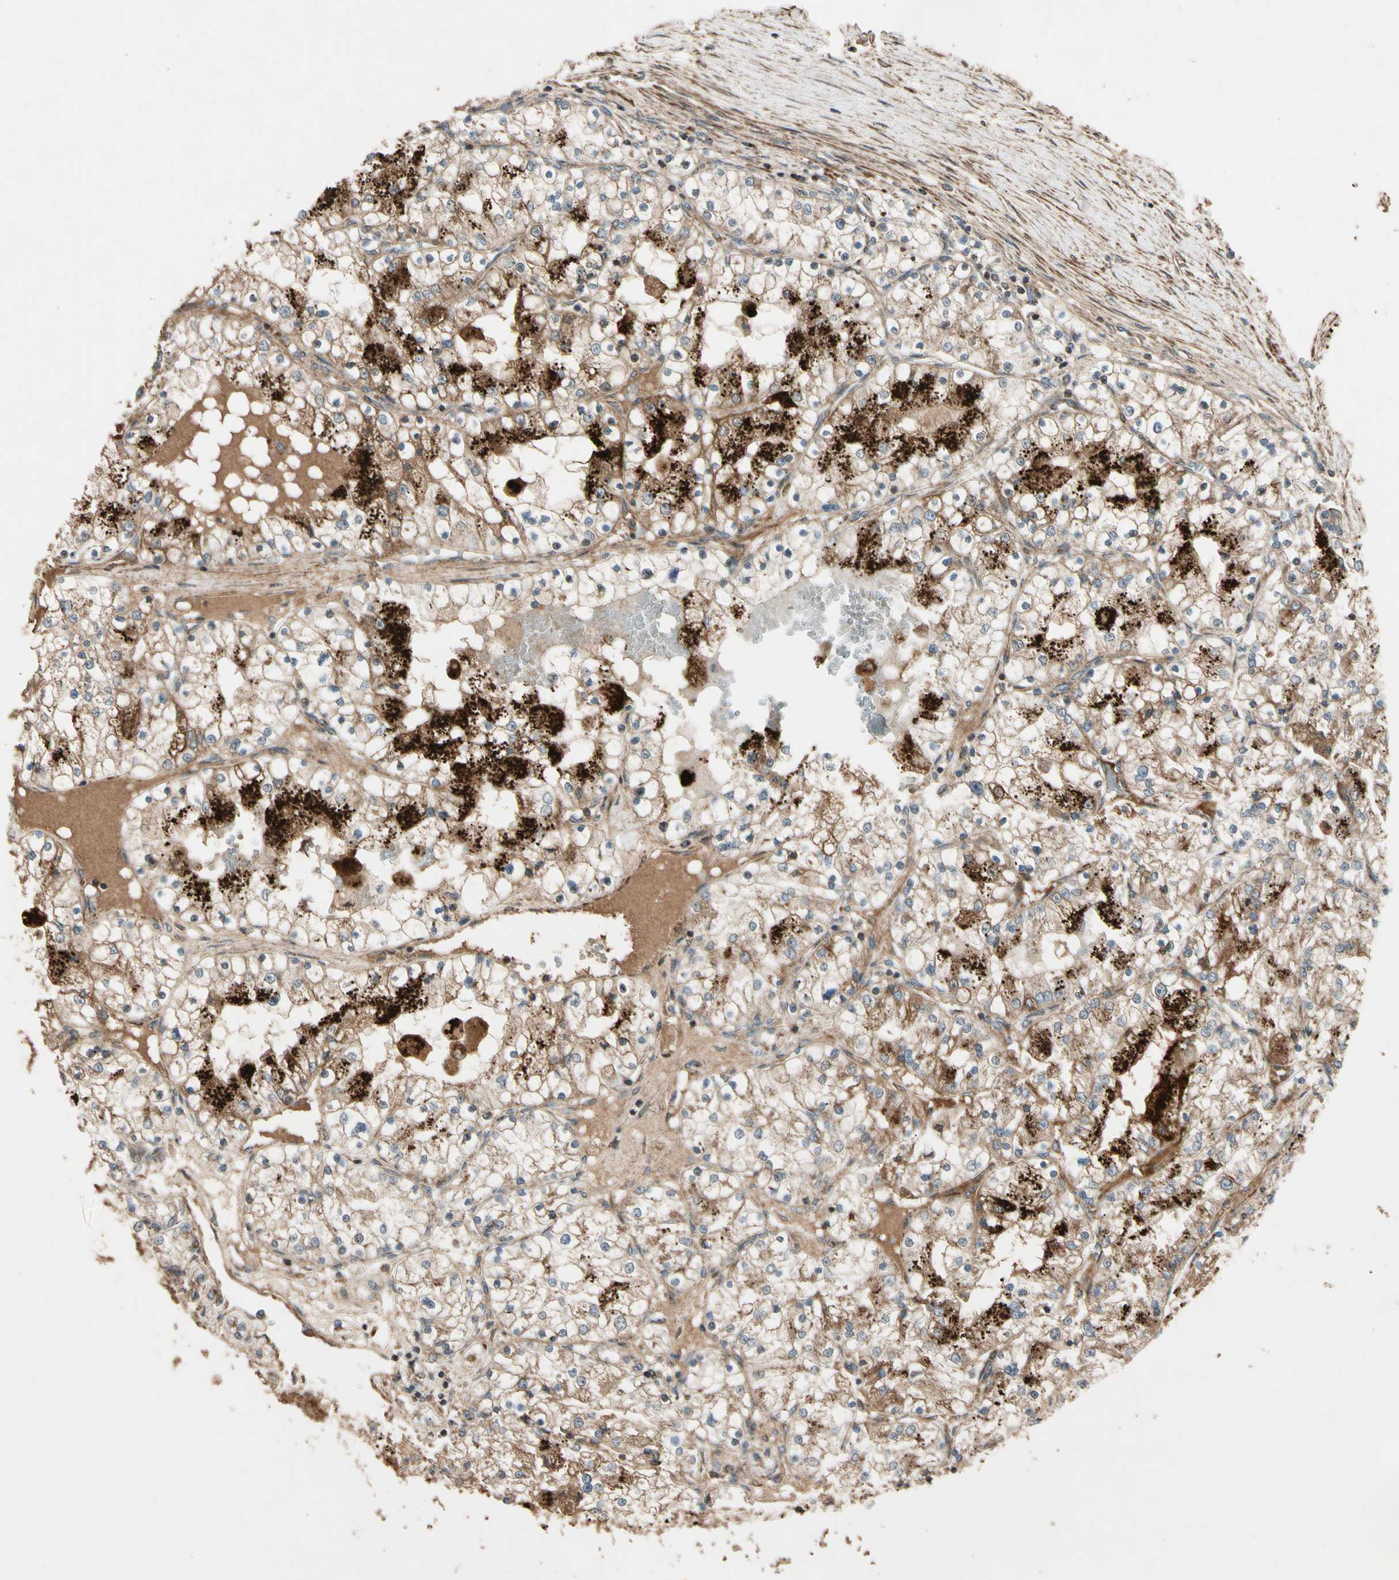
{"staining": {"intensity": "weak", "quantity": "25%-75%", "location": "cytoplasmic/membranous"}, "tissue": "renal cancer", "cell_type": "Tumor cells", "image_type": "cancer", "snomed": [{"axis": "morphology", "description": "Adenocarcinoma, NOS"}, {"axis": "topography", "description": "Kidney"}], "caption": "Renal cancer stained with DAB IHC reveals low levels of weak cytoplasmic/membranous positivity in approximately 25%-75% of tumor cells. (Brightfield microscopy of DAB IHC at high magnification).", "gene": "GCK", "patient": {"sex": "male", "age": 68}}